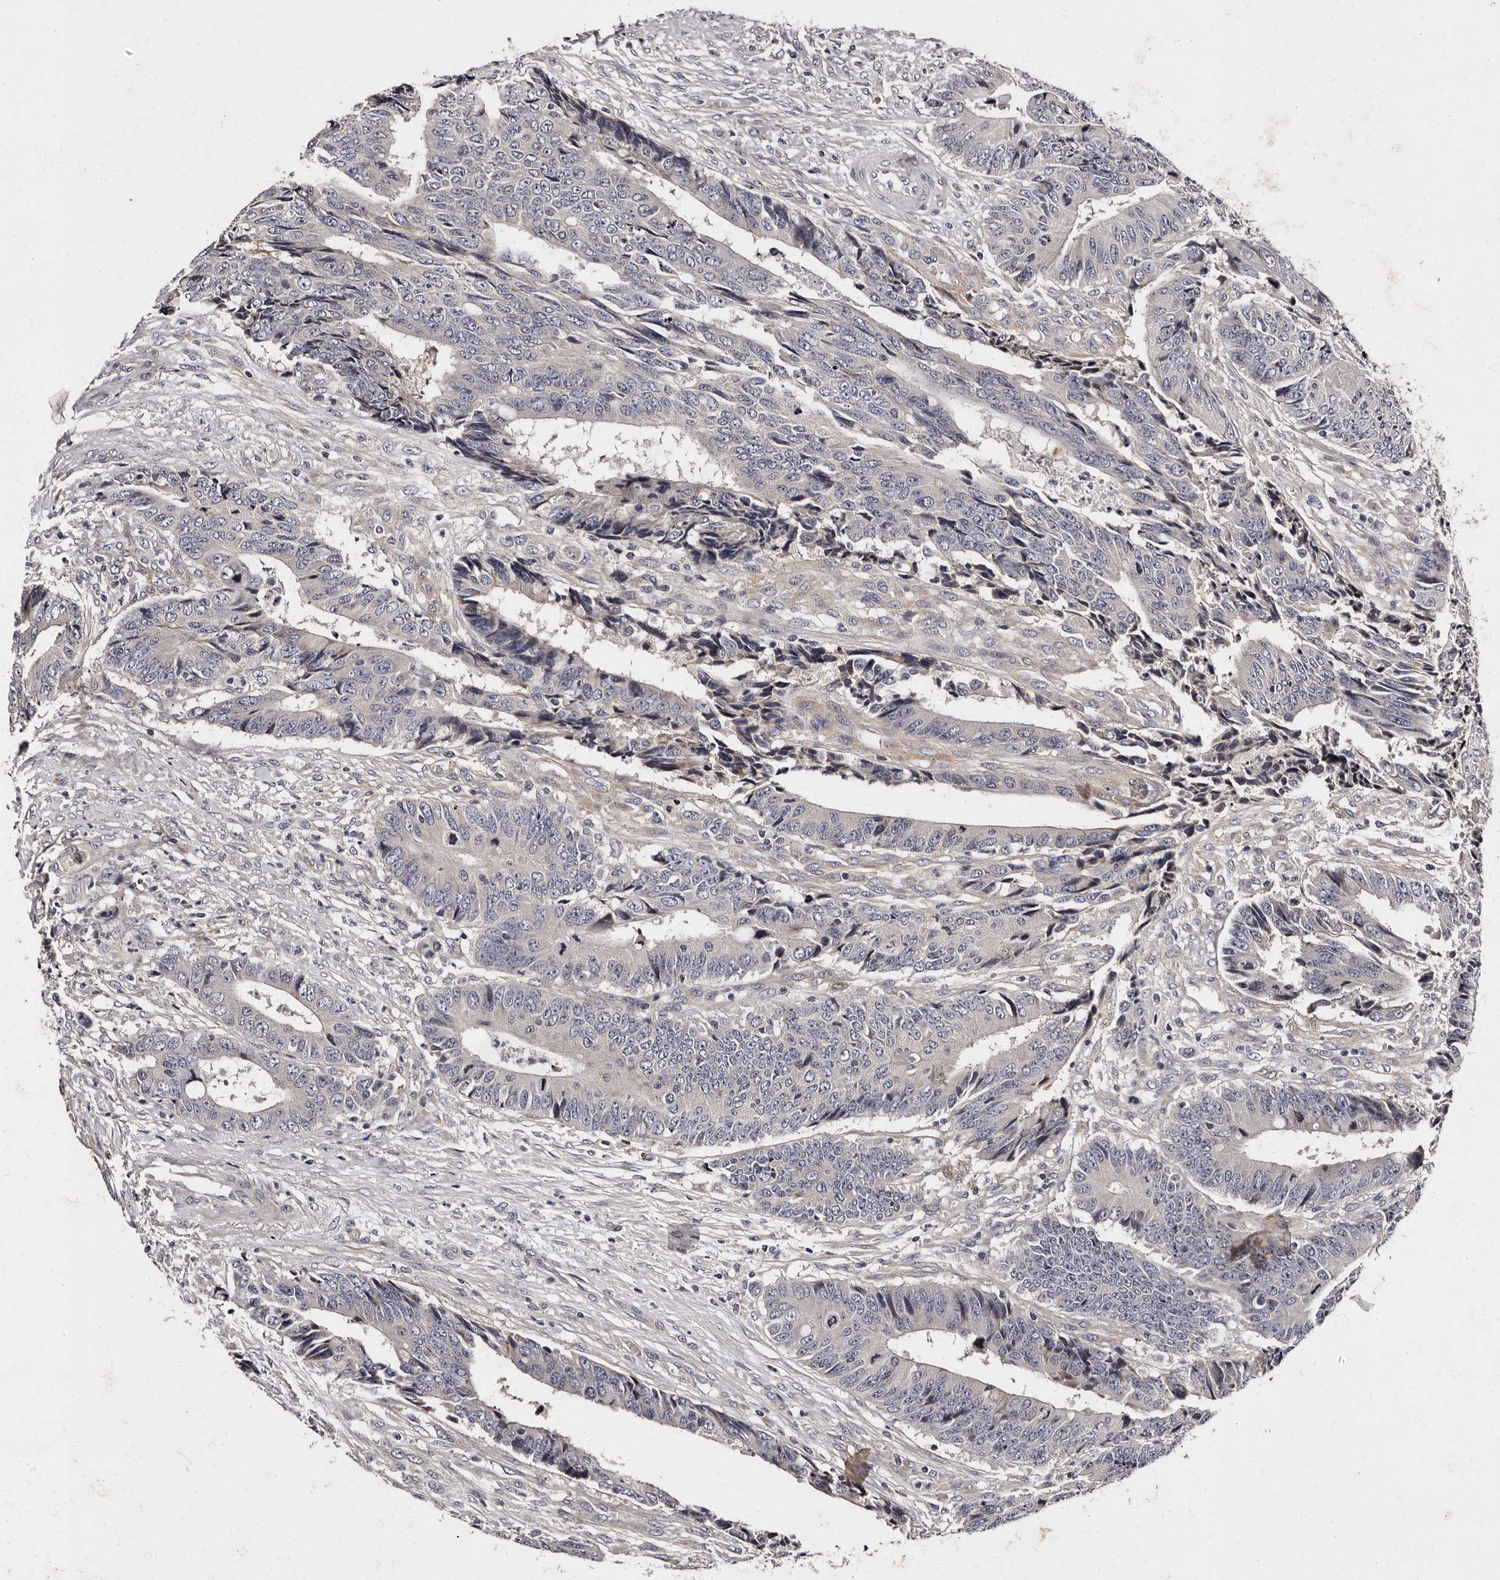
{"staining": {"intensity": "negative", "quantity": "none", "location": "none"}, "tissue": "colorectal cancer", "cell_type": "Tumor cells", "image_type": "cancer", "snomed": [{"axis": "morphology", "description": "Adenocarcinoma, NOS"}, {"axis": "topography", "description": "Rectum"}], "caption": "Protein analysis of colorectal adenocarcinoma shows no significant expression in tumor cells.", "gene": "ADCK5", "patient": {"sex": "male", "age": 84}}